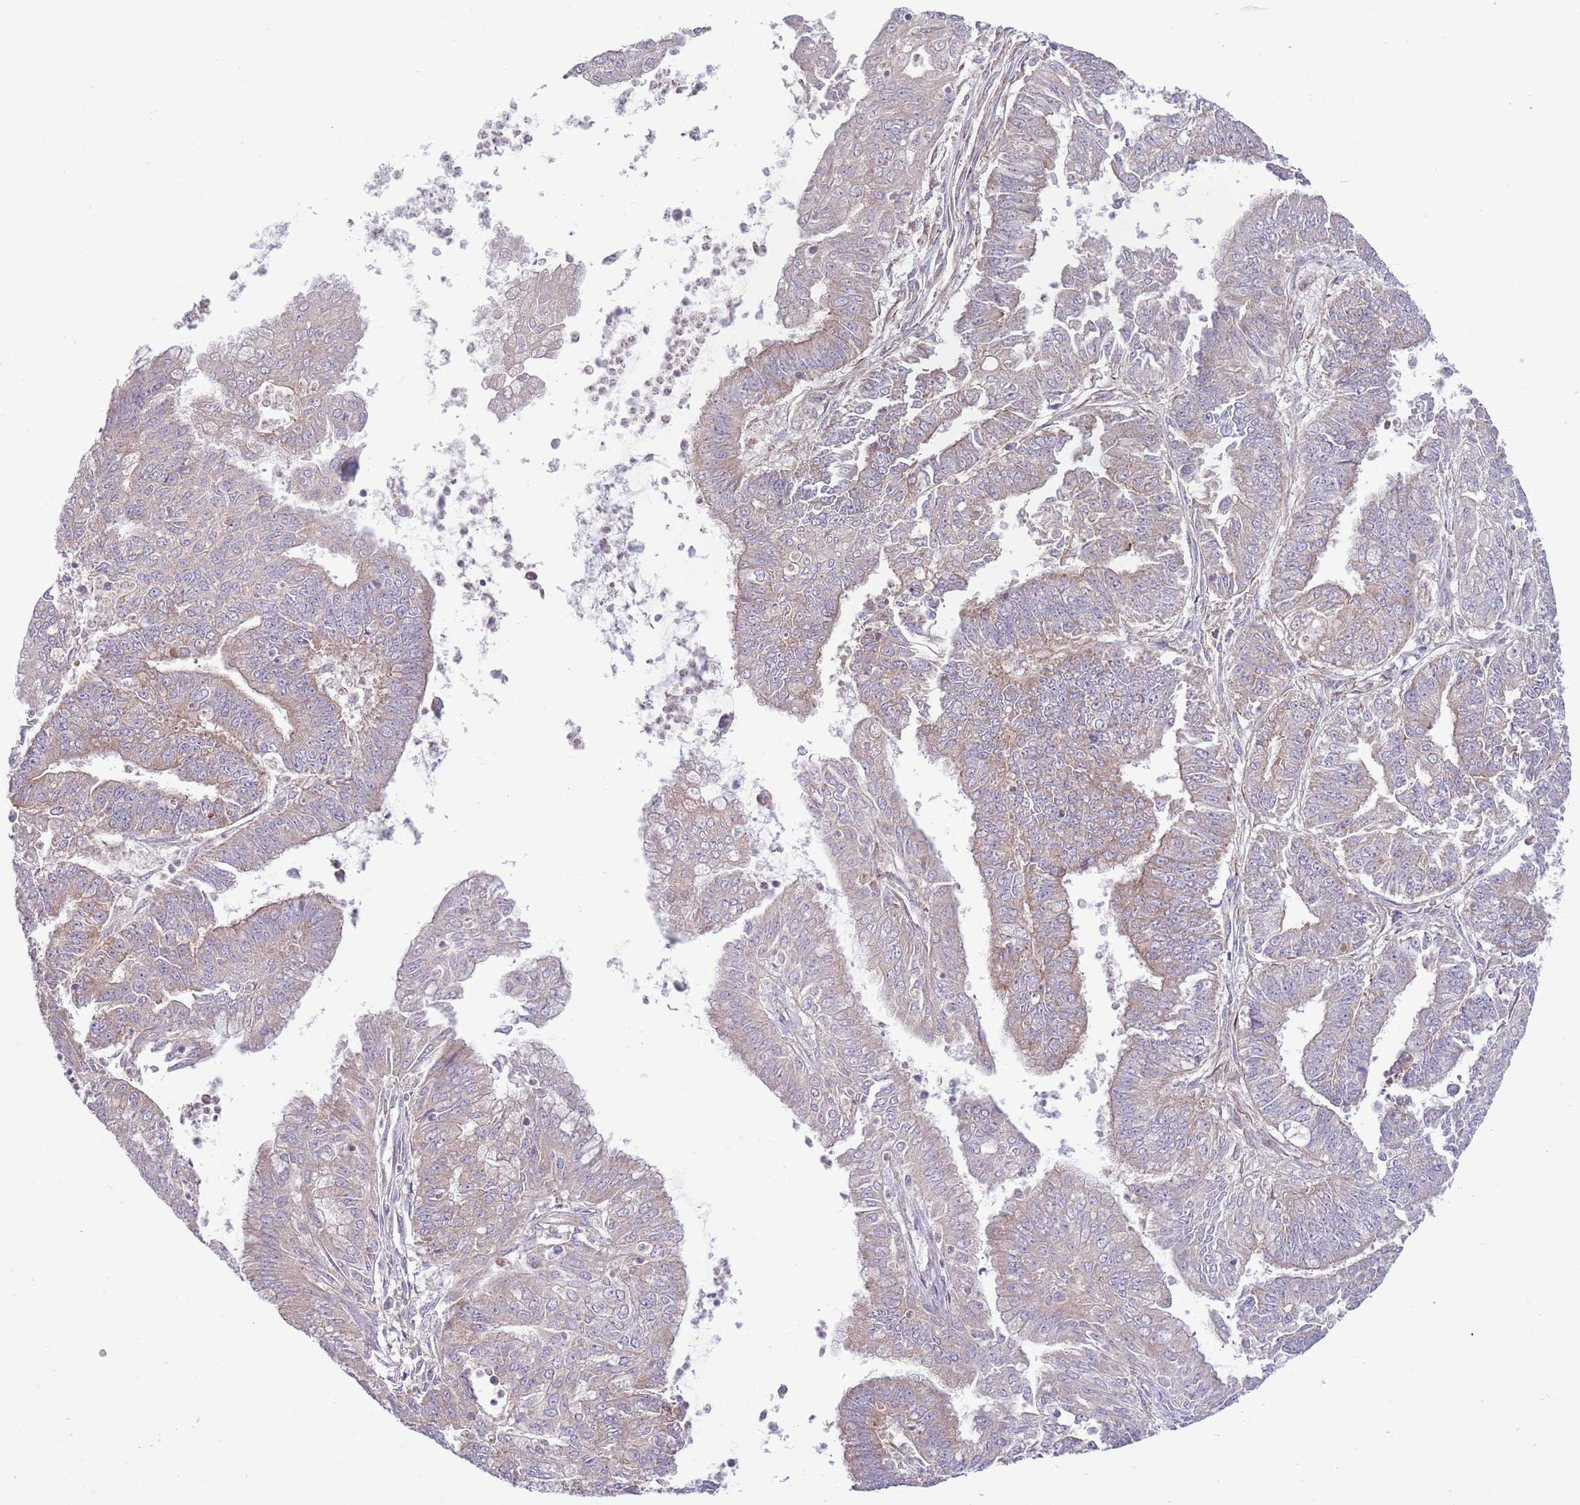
{"staining": {"intensity": "weak", "quantity": "<25%", "location": "cytoplasmic/membranous"}, "tissue": "endometrial cancer", "cell_type": "Tumor cells", "image_type": "cancer", "snomed": [{"axis": "morphology", "description": "Adenocarcinoma, NOS"}, {"axis": "topography", "description": "Endometrium"}], "caption": "DAB immunohistochemical staining of human adenocarcinoma (endometrial) shows no significant expression in tumor cells.", "gene": "TOMM5", "patient": {"sex": "female", "age": 73}}